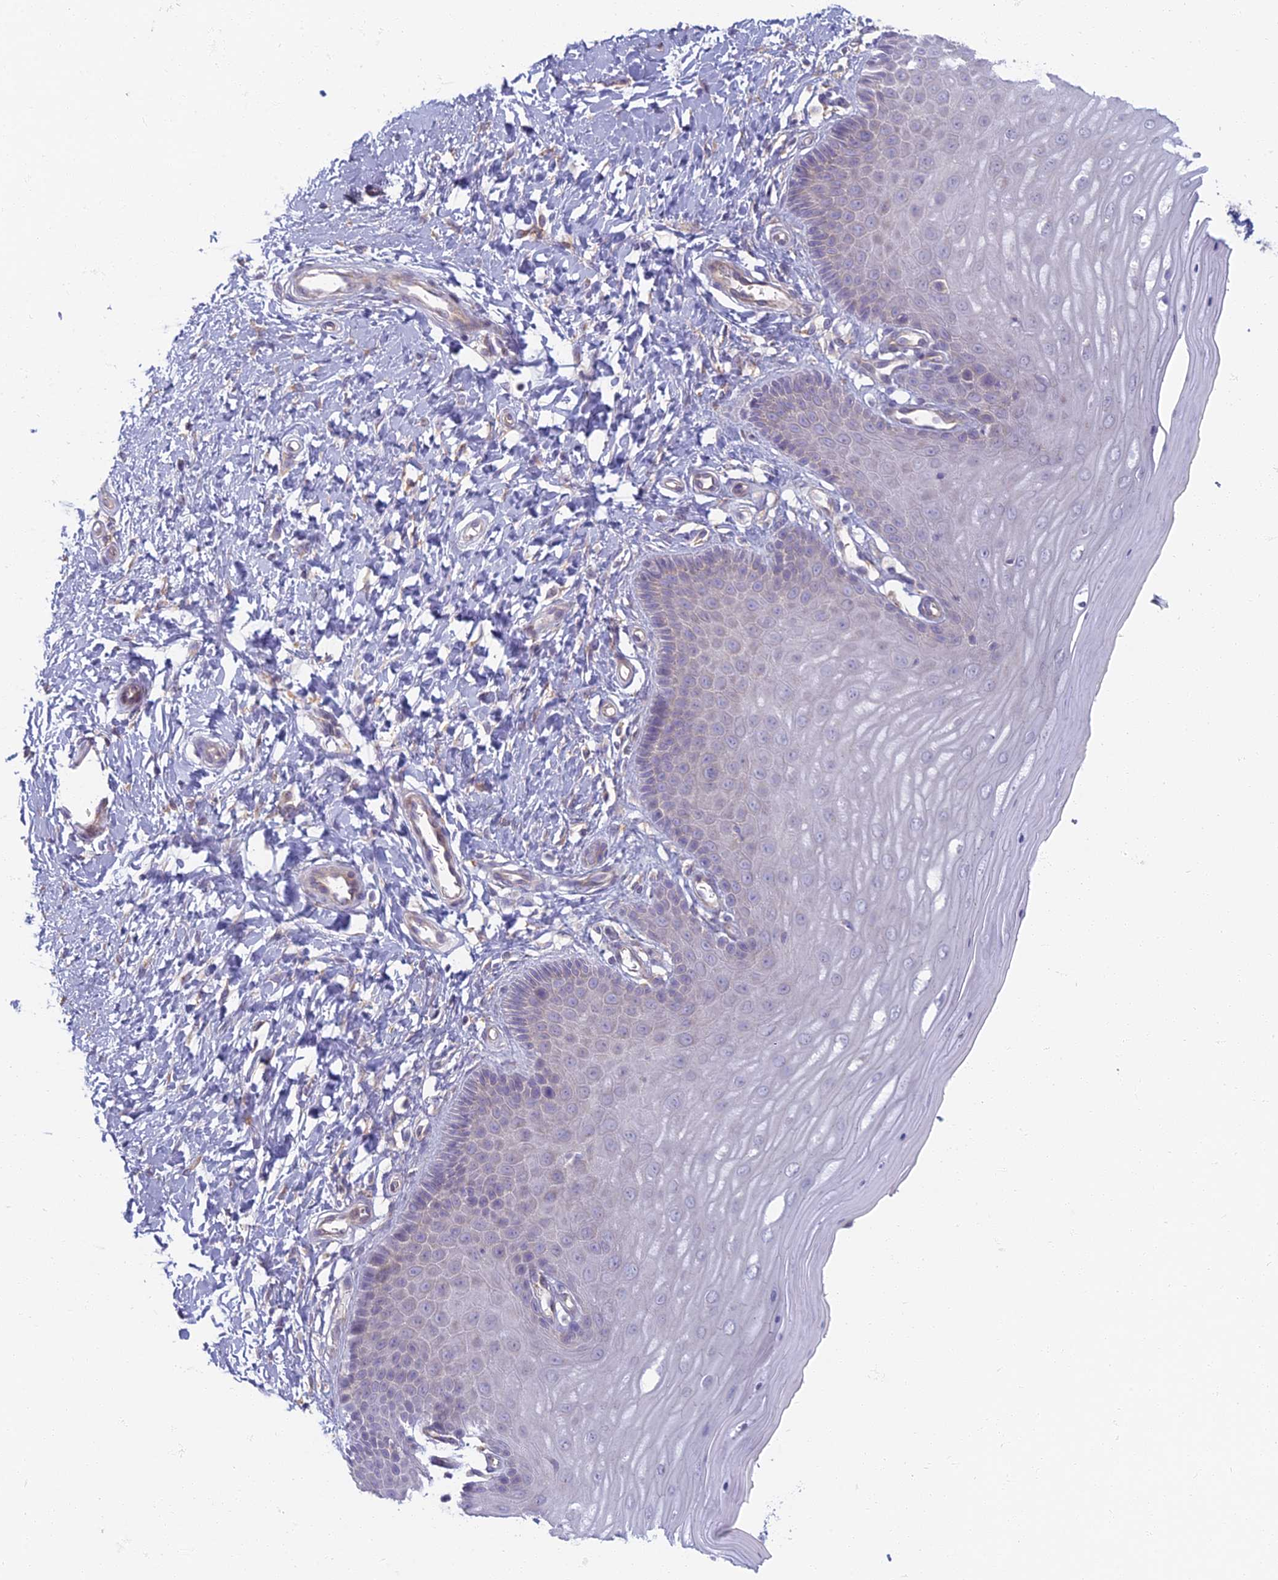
{"staining": {"intensity": "moderate", "quantity": "25%-75%", "location": "cytoplasmic/membranous"}, "tissue": "cervix", "cell_type": "Glandular cells", "image_type": "normal", "snomed": [{"axis": "morphology", "description": "Normal tissue, NOS"}, {"axis": "topography", "description": "Cervix"}], "caption": "This is a histology image of immunohistochemistry (IHC) staining of normal cervix, which shows moderate expression in the cytoplasmic/membranous of glandular cells.", "gene": "PROX2", "patient": {"sex": "female", "age": 55}}